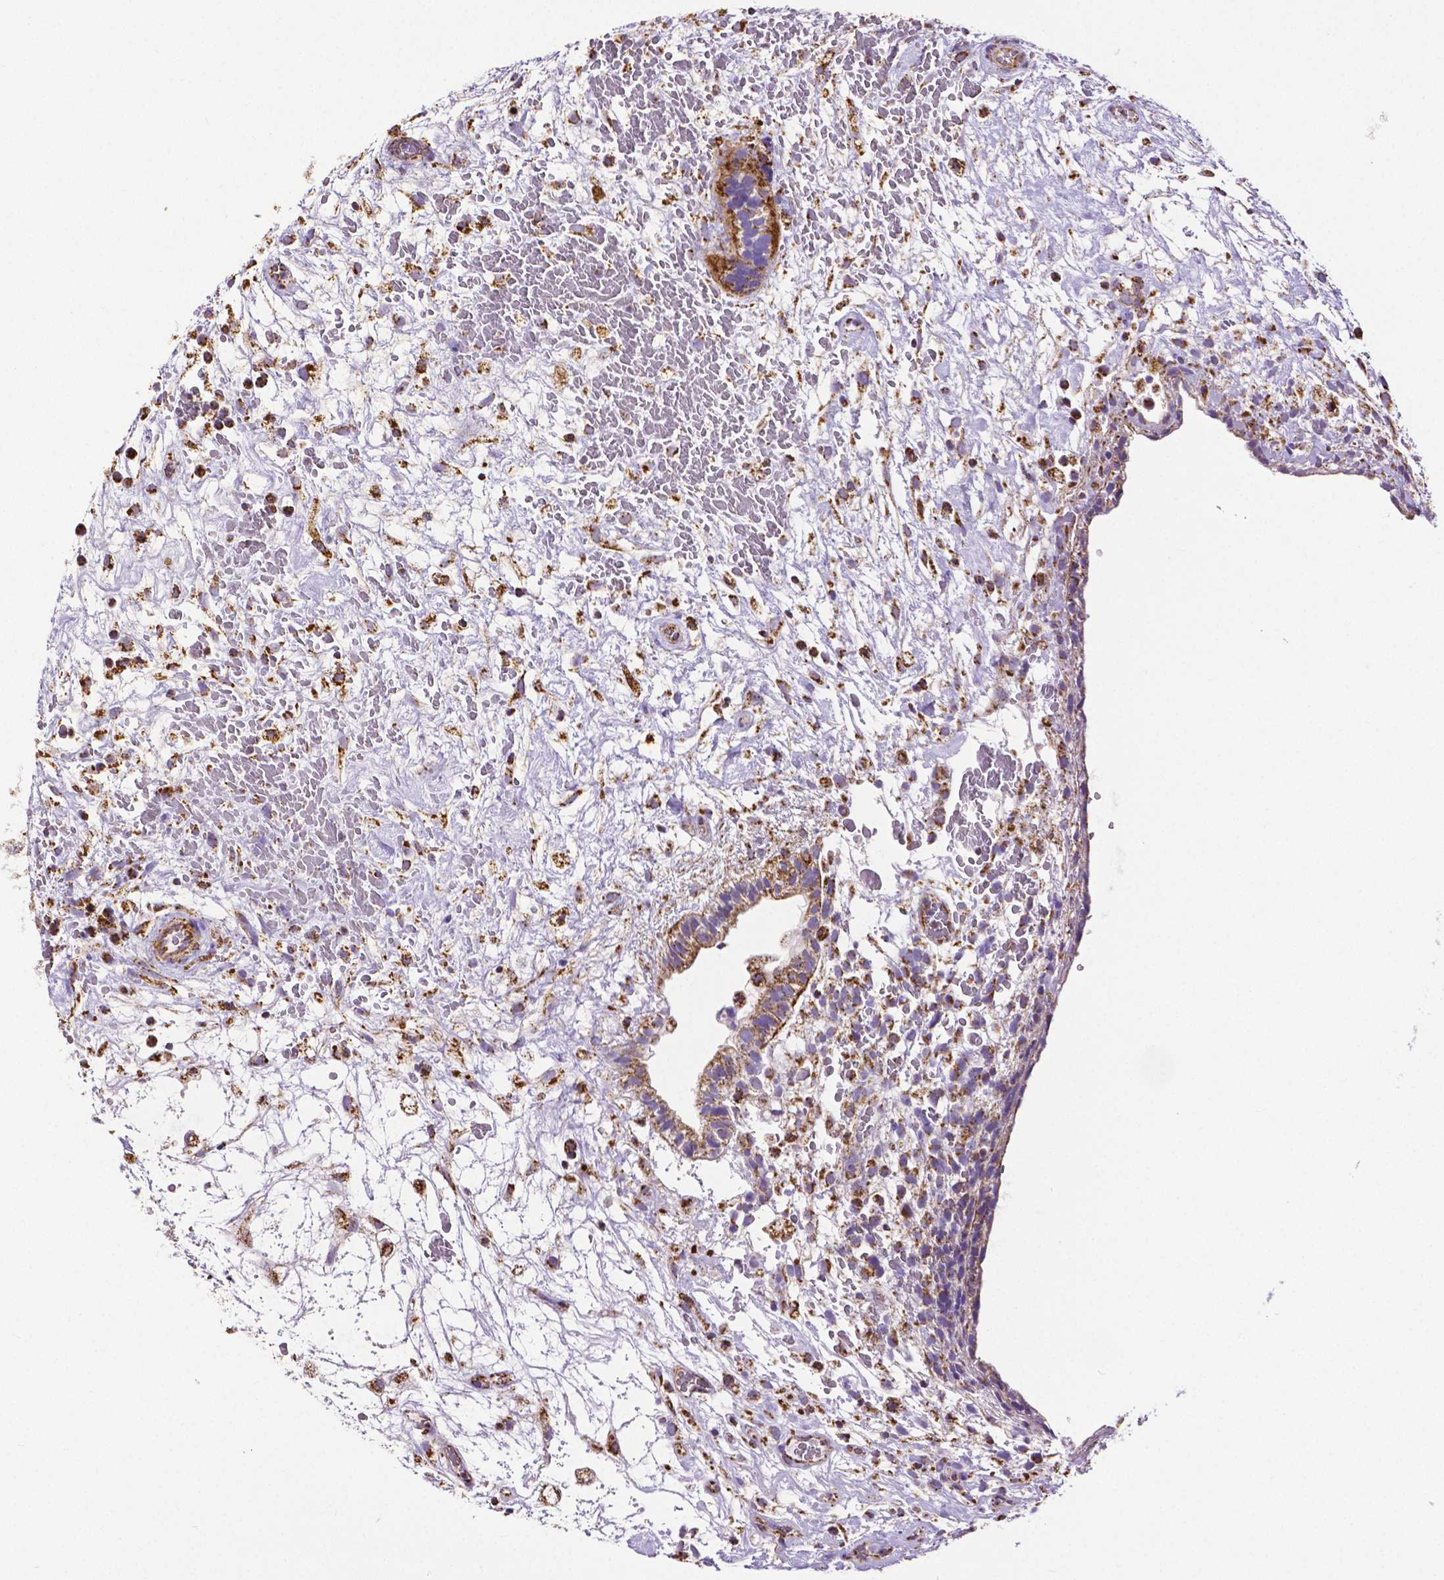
{"staining": {"intensity": "moderate", "quantity": ">75%", "location": "cytoplasmic/membranous"}, "tissue": "testis cancer", "cell_type": "Tumor cells", "image_type": "cancer", "snomed": [{"axis": "morphology", "description": "Normal tissue, NOS"}, {"axis": "morphology", "description": "Carcinoma, Embryonal, NOS"}, {"axis": "topography", "description": "Testis"}], "caption": "Testis cancer stained with immunohistochemistry exhibits moderate cytoplasmic/membranous staining in about >75% of tumor cells.", "gene": "MACC1", "patient": {"sex": "male", "age": 32}}